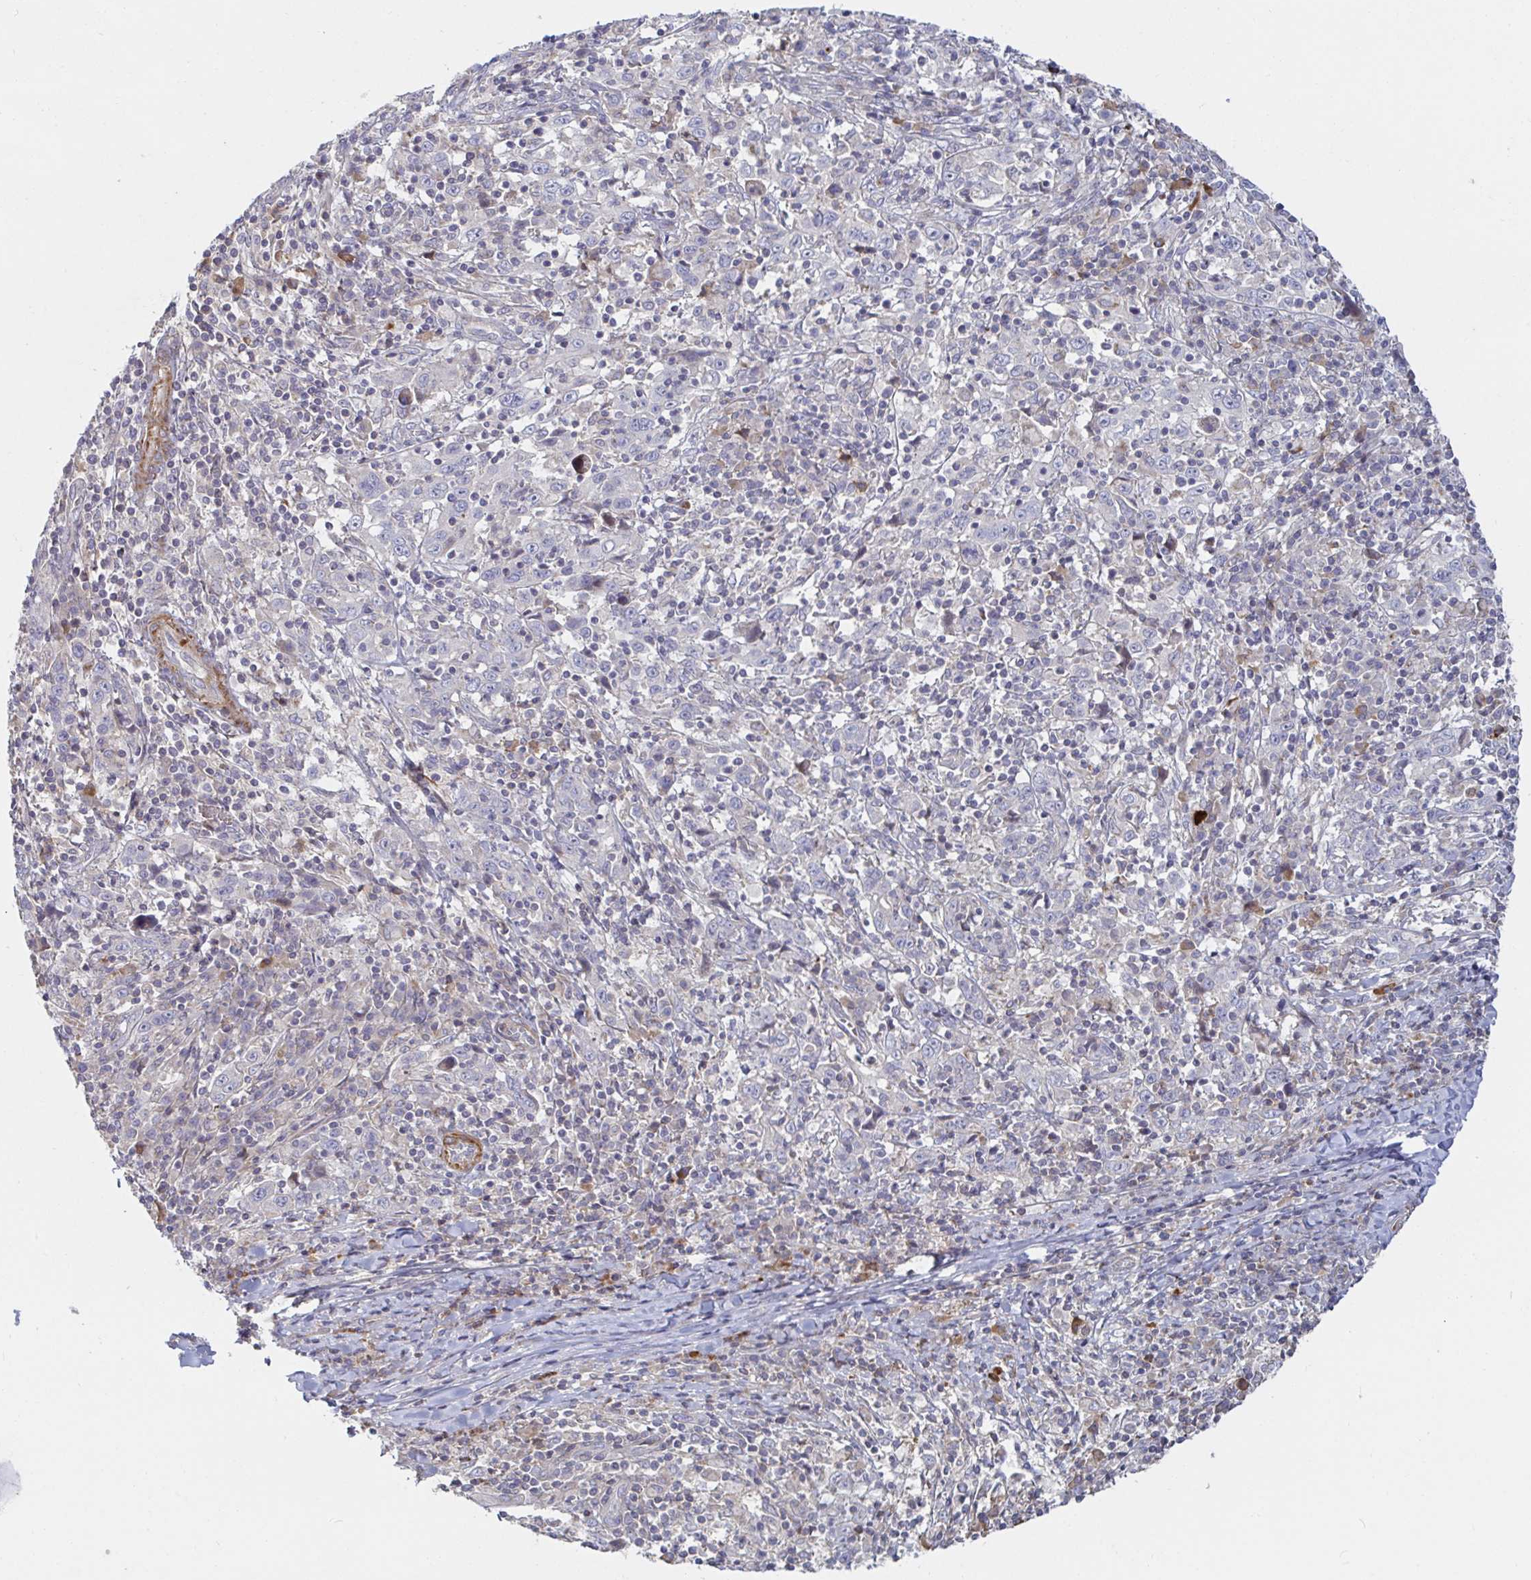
{"staining": {"intensity": "negative", "quantity": "none", "location": "none"}, "tissue": "cervical cancer", "cell_type": "Tumor cells", "image_type": "cancer", "snomed": [{"axis": "morphology", "description": "Squamous cell carcinoma, NOS"}, {"axis": "topography", "description": "Cervix"}], "caption": "IHC image of human cervical cancer stained for a protein (brown), which reveals no positivity in tumor cells. The staining was performed using DAB to visualize the protein expression in brown, while the nuclei were stained in blue with hematoxylin (Magnification: 20x).", "gene": "SSH2", "patient": {"sex": "female", "age": 46}}